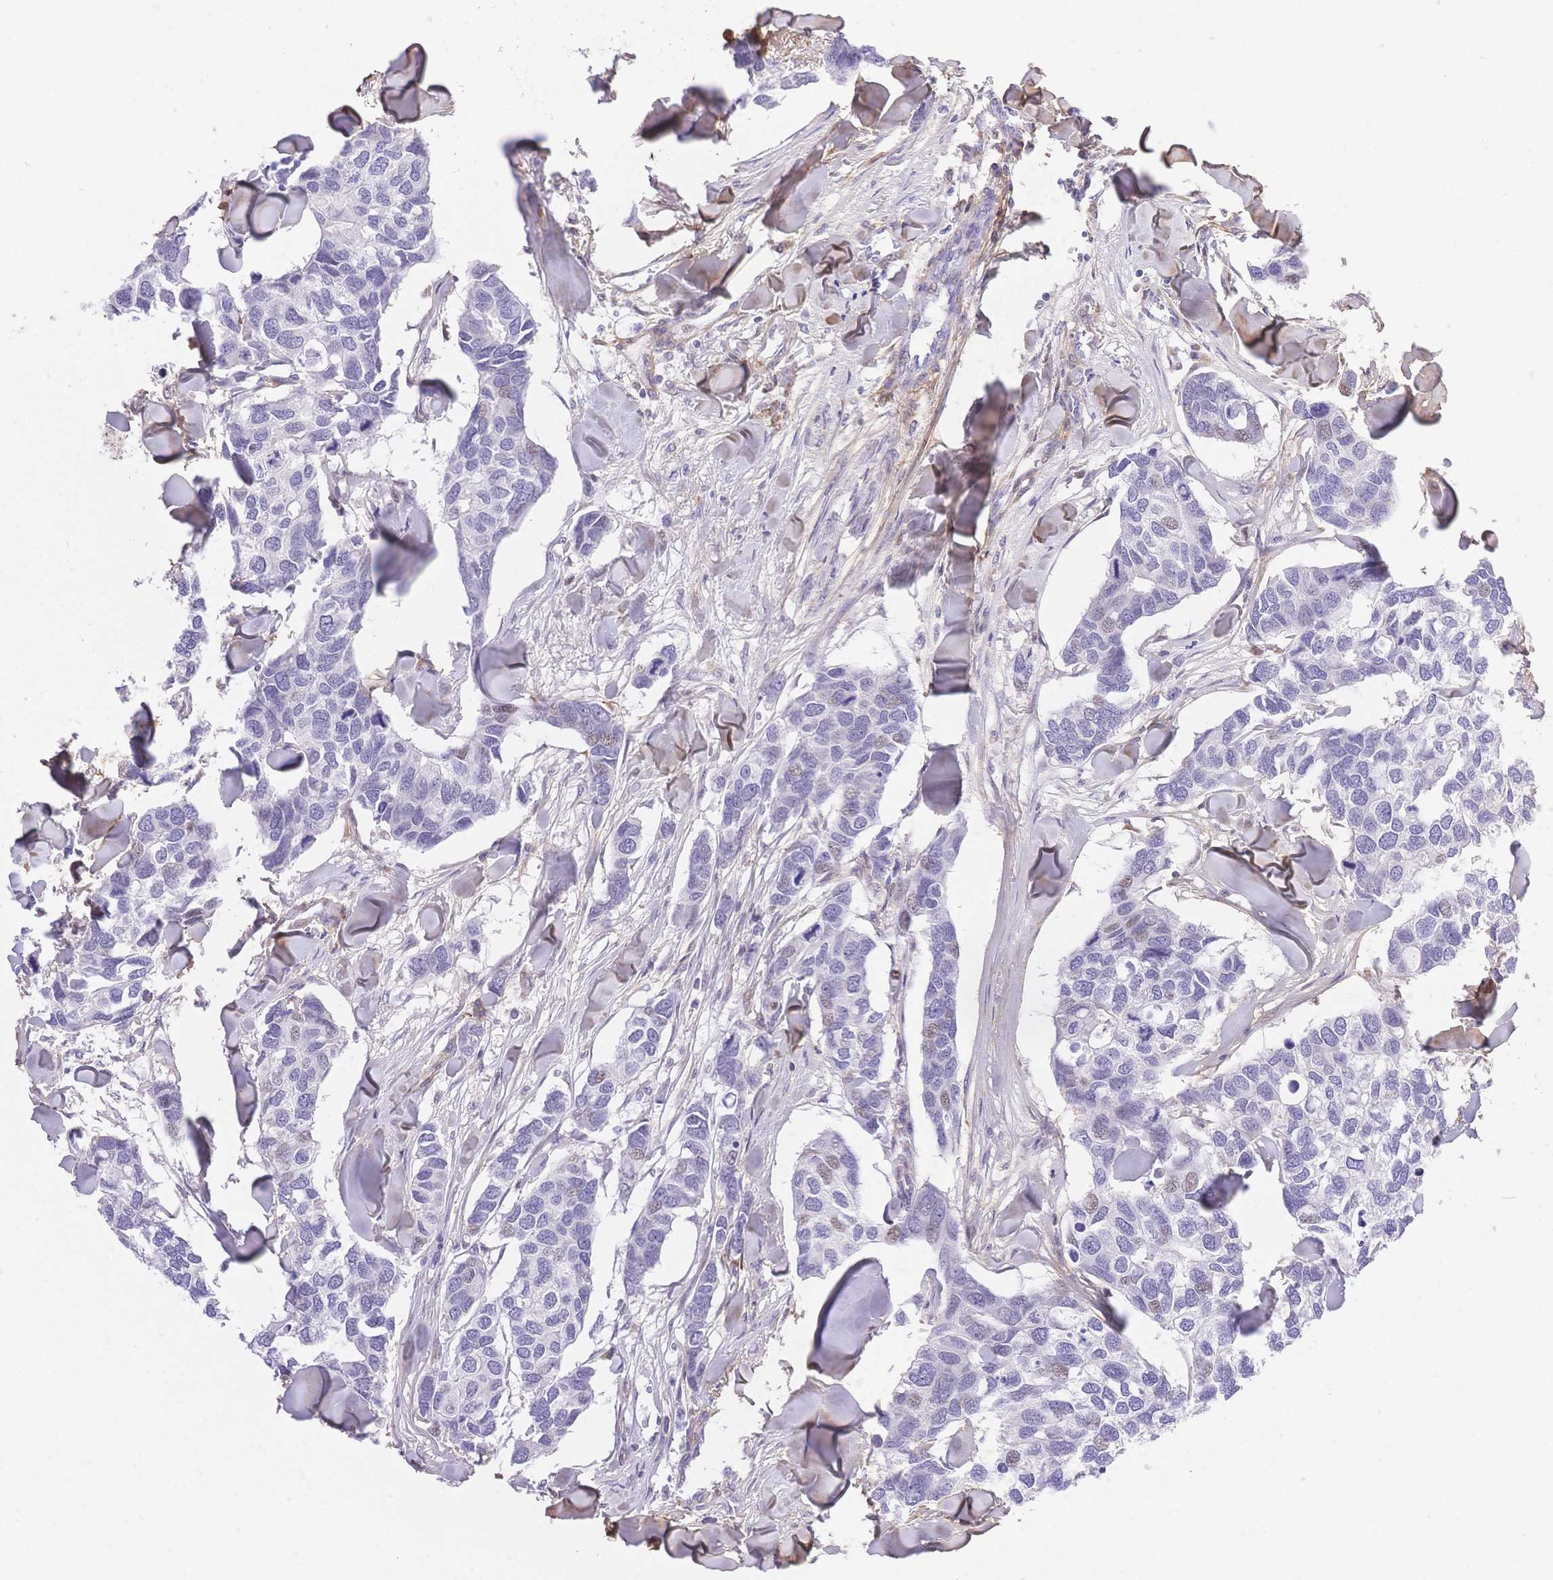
{"staining": {"intensity": "negative", "quantity": "none", "location": "none"}, "tissue": "breast cancer", "cell_type": "Tumor cells", "image_type": "cancer", "snomed": [{"axis": "morphology", "description": "Duct carcinoma"}, {"axis": "topography", "description": "Breast"}], "caption": "Tumor cells show no significant expression in infiltrating ductal carcinoma (breast).", "gene": "PDZD2", "patient": {"sex": "female", "age": 83}}